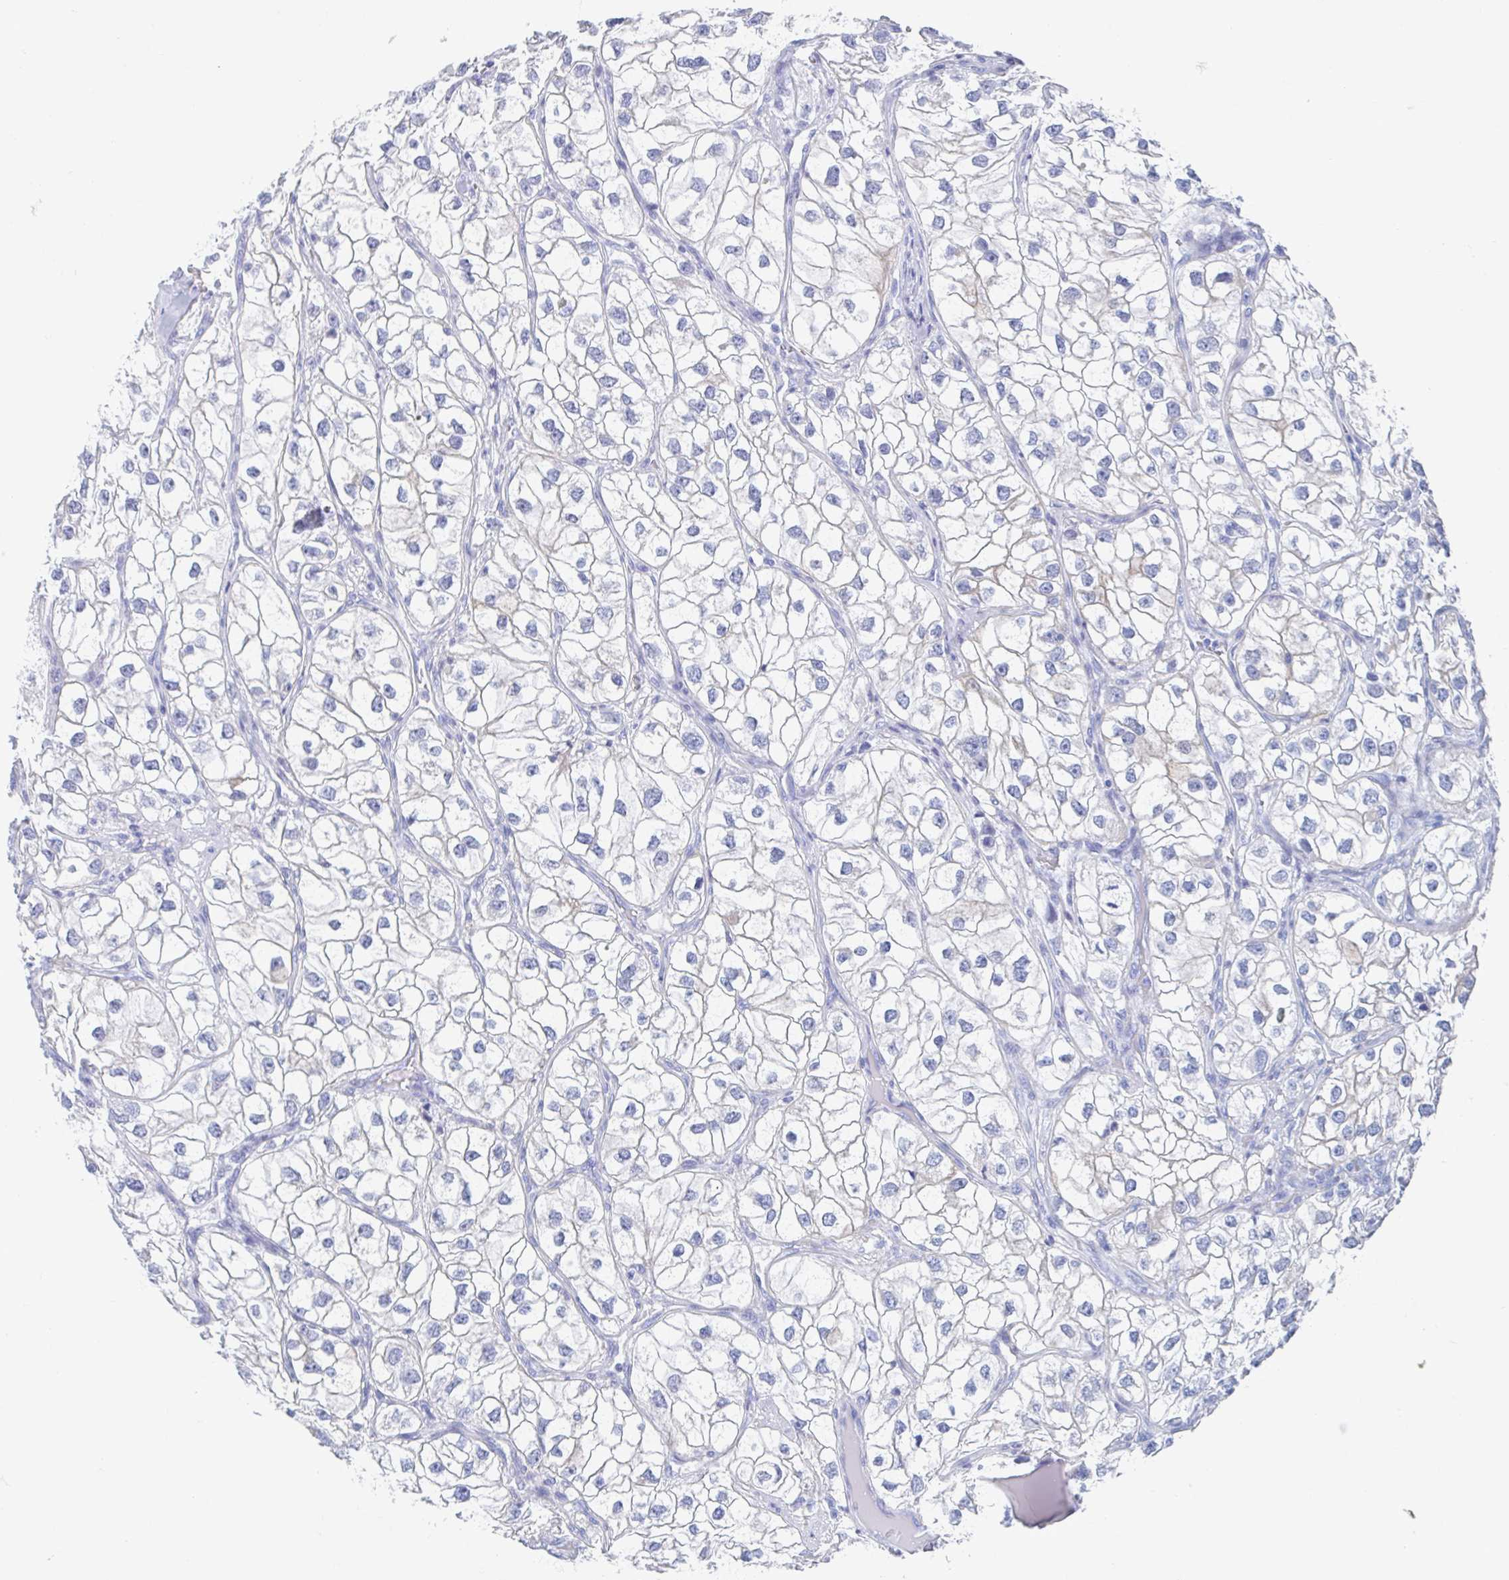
{"staining": {"intensity": "negative", "quantity": "none", "location": "none"}, "tissue": "renal cancer", "cell_type": "Tumor cells", "image_type": "cancer", "snomed": [{"axis": "morphology", "description": "Adenocarcinoma, NOS"}, {"axis": "topography", "description": "Kidney"}], "caption": "The photomicrograph demonstrates no significant positivity in tumor cells of adenocarcinoma (renal).", "gene": "C10orf53", "patient": {"sex": "male", "age": 59}}